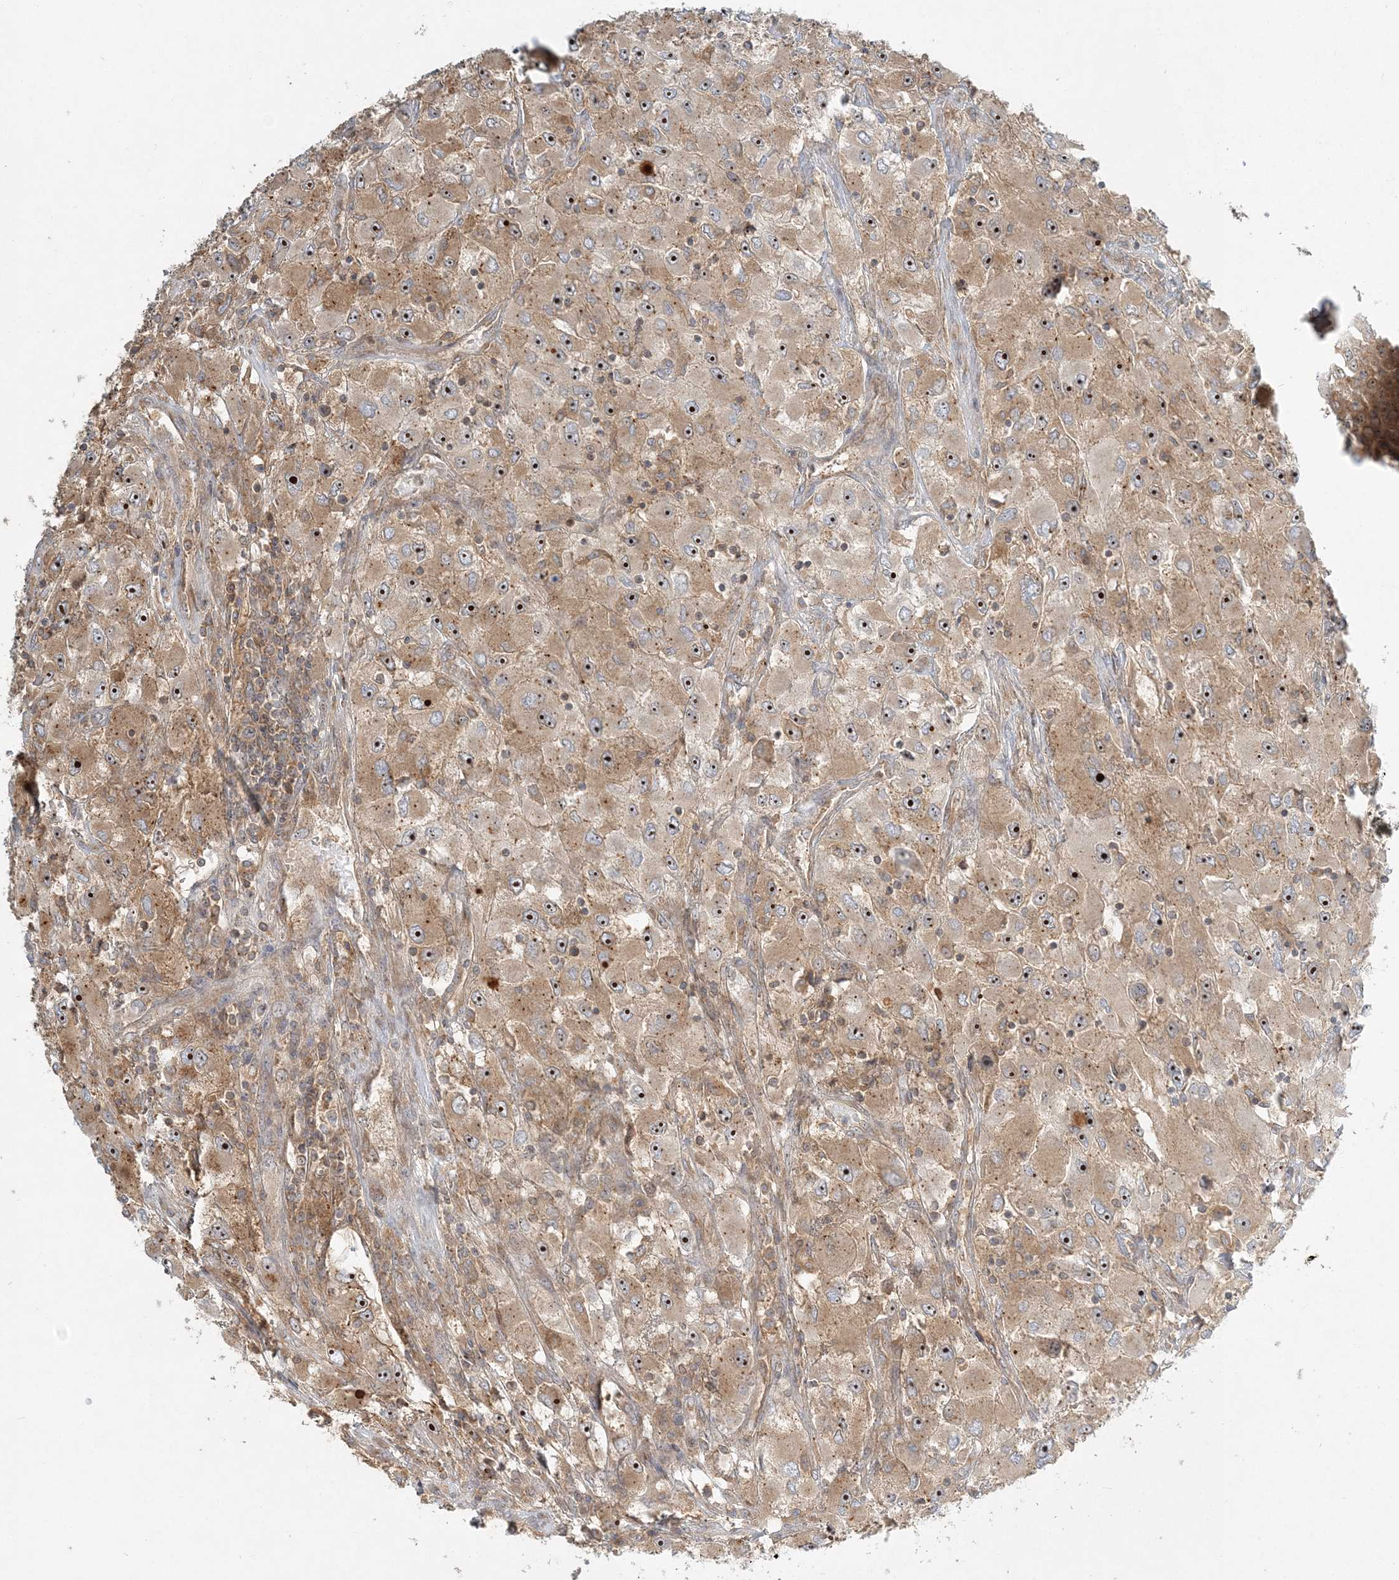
{"staining": {"intensity": "strong", "quantity": ">75%", "location": "cytoplasmic/membranous,nuclear"}, "tissue": "renal cancer", "cell_type": "Tumor cells", "image_type": "cancer", "snomed": [{"axis": "morphology", "description": "Adenocarcinoma, NOS"}, {"axis": "topography", "description": "Kidney"}], "caption": "The micrograph displays immunohistochemical staining of renal adenocarcinoma. There is strong cytoplasmic/membranous and nuclear positivity is seen in about >75% of tumor cells. The staining was performed using DAB (3,3'-diaminobenzidine), with brown indicating positive protein expression. Nuclei are stained blue with hematoxylin.", "gene": "AP1AR", "patient": {"sex": "female", "age": 52}}